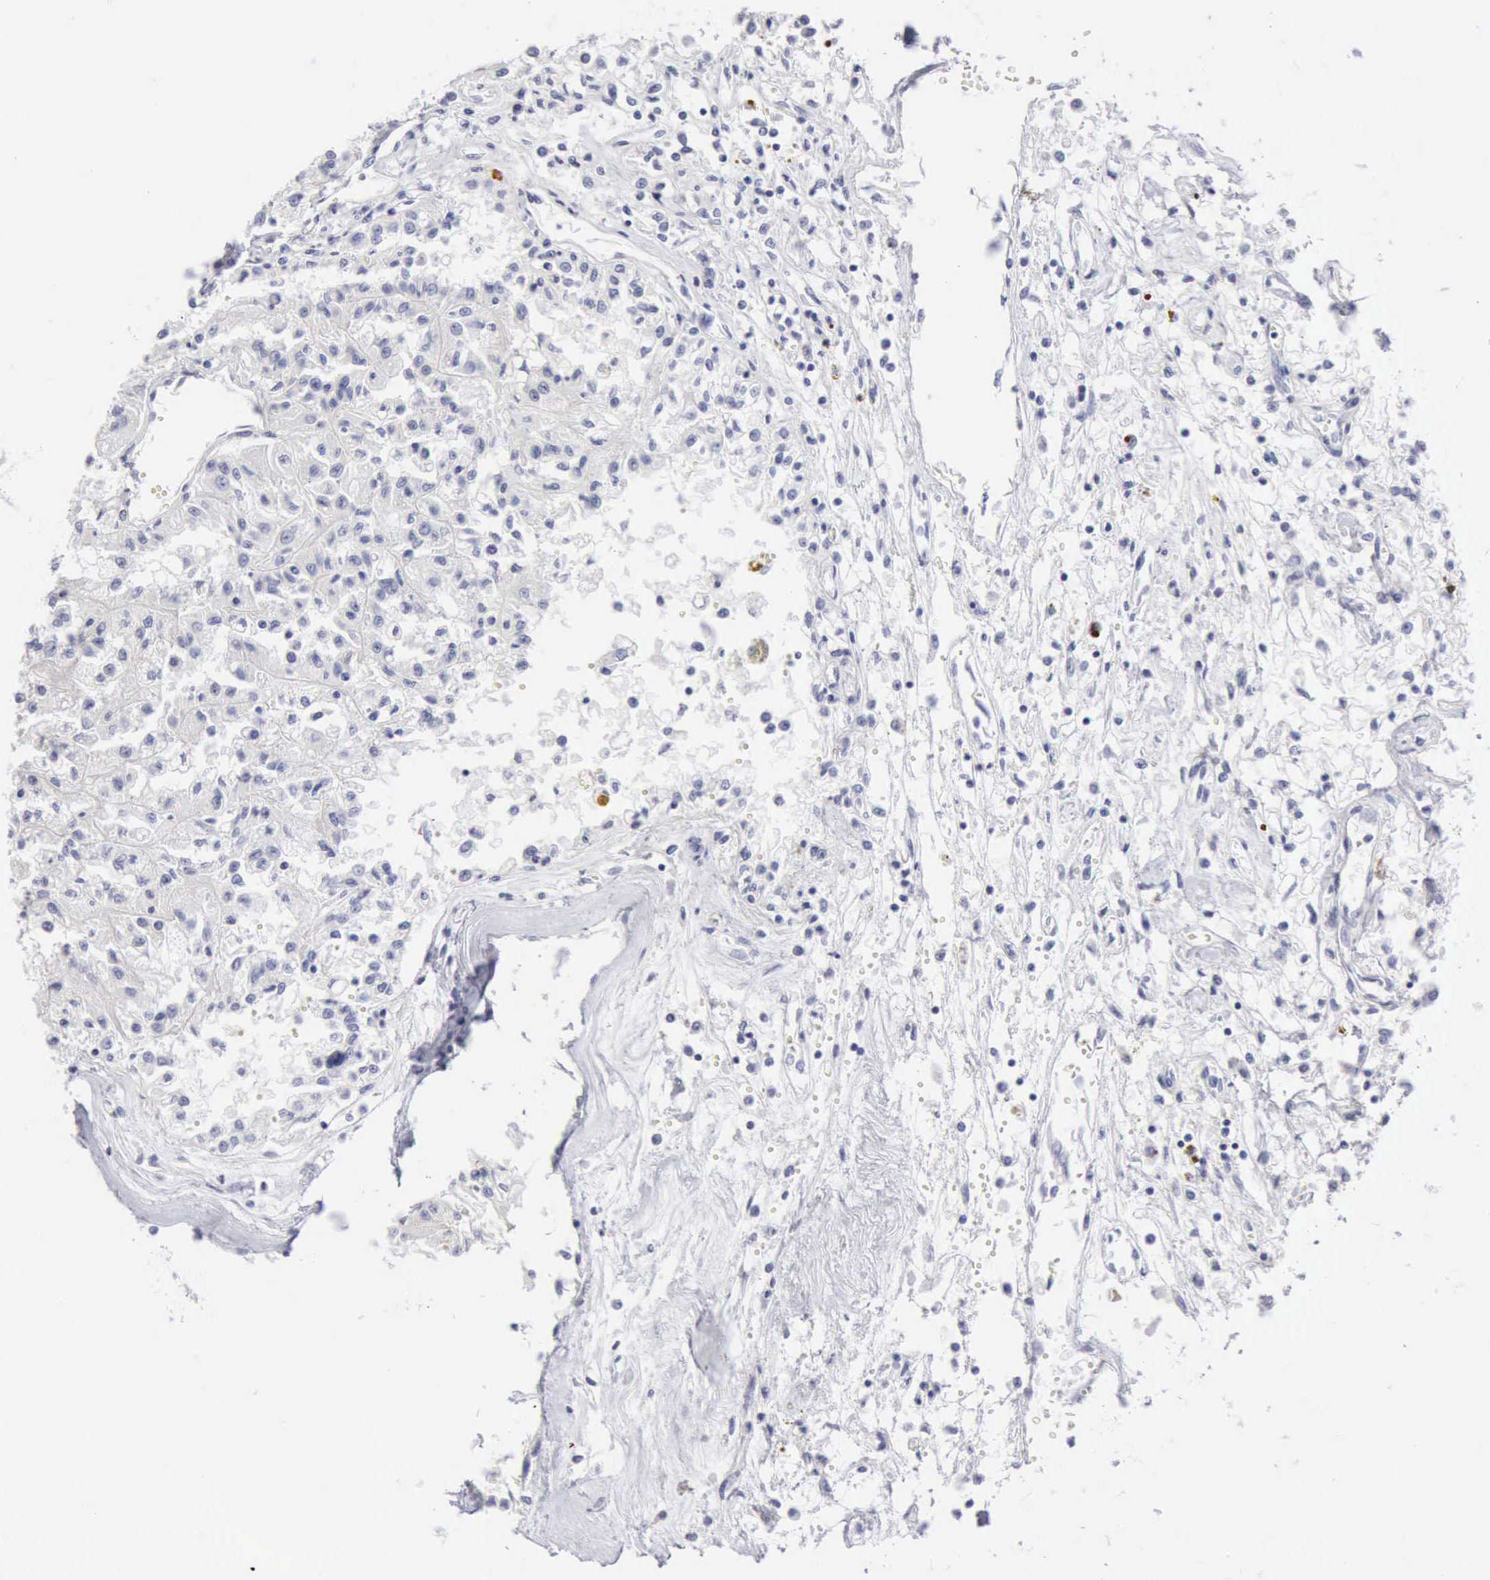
{"staining": {"intensity": "negative", "quantity": "none", "location": "none"}, "tissue": "renal cancer", "cell_type": "Tumor cells", "image_type": "cancer", "snomed": [{"axis": "morphology", "description": "Adenocarcinoma, NOS"}, {"axis": "topography", "description": "Kidney"}], "caption": "Renal adenocarcinoma was stained to show a protein in brown. There is no significant staining in tumor cells.", "gene": "NCAM1", "patient": {"sex": "male", "age": 78}}